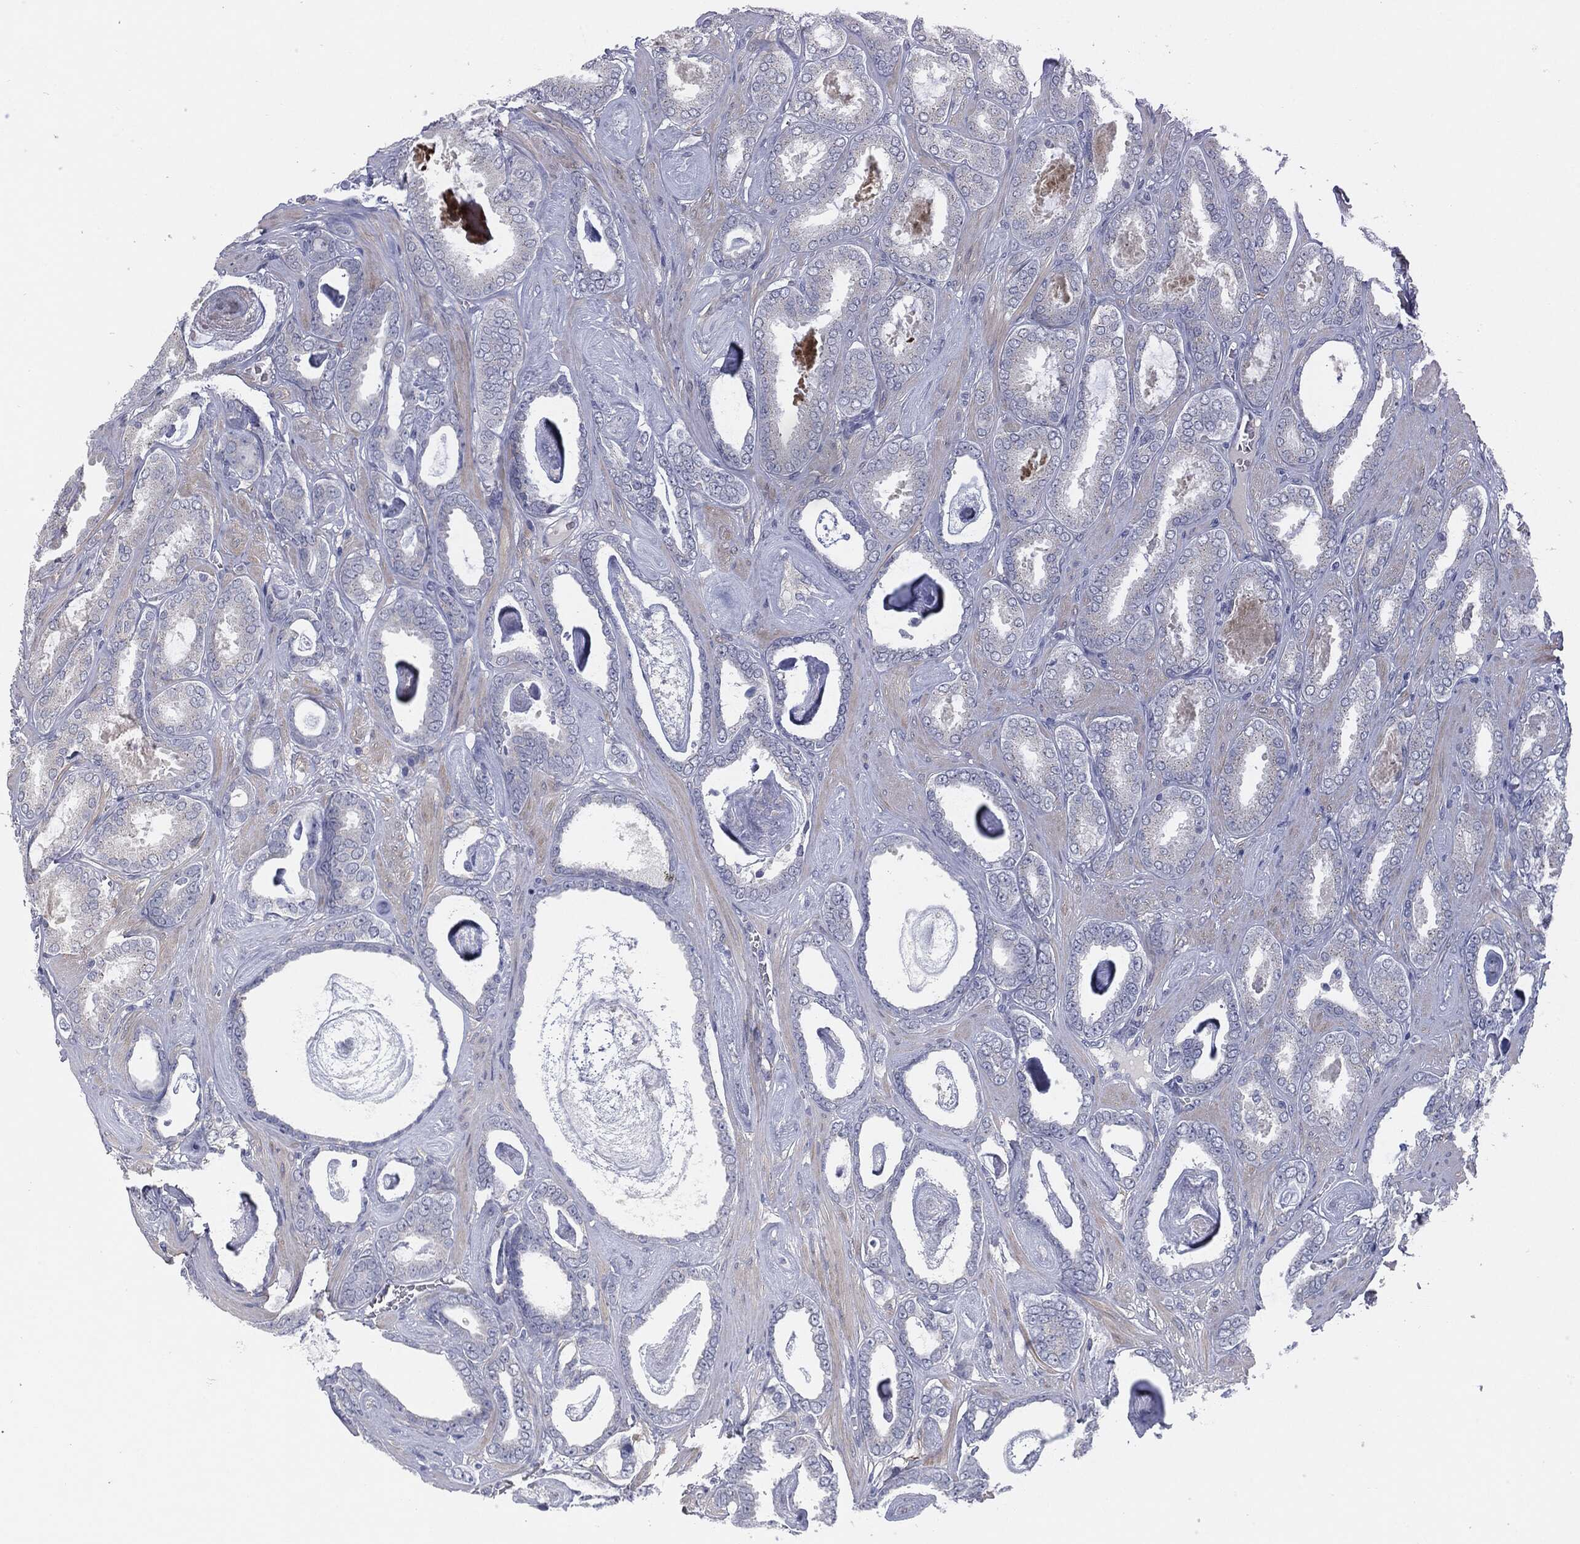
{"staining": {"intensity": "negative", "quantity": "none", "location": "none"}, "tissue": "prostate cancer", "cell_type": "Tumor cells", "image_type": "cancer", "snomed": [{"axis": "morphology", "description": "Adenocarcinoma, High grade"}, {"axis": "topography", "description": "Prostate"}], "caption": "Immunohistochemistry (IHC) micrograph of prostate high-grade adenocarcinoma stained for a protein (brown), which reveals no staining in tumor cells.", "gene": "KRT5", "patient": {"sex": "male", "age": 63}}